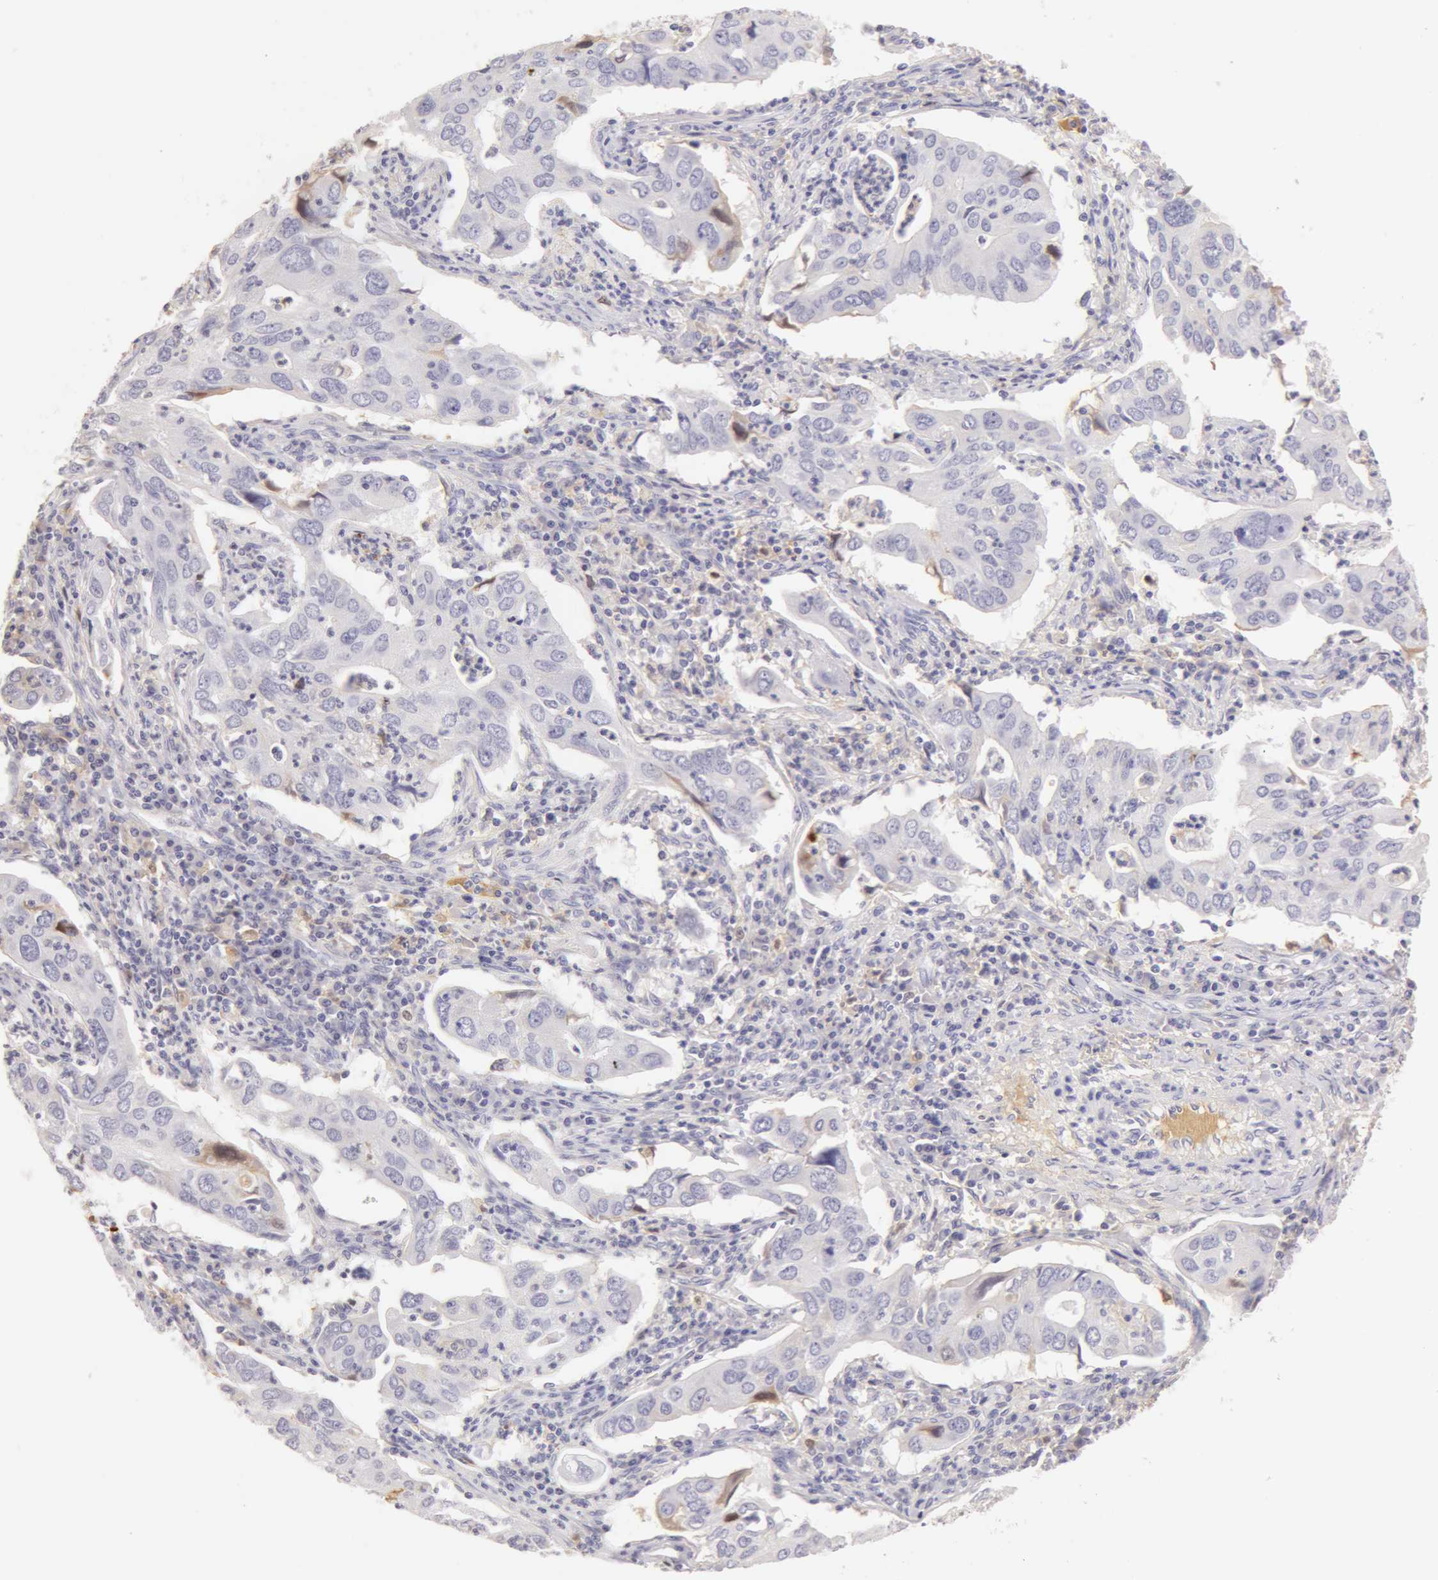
{"staining": {"intensity": "weak", "quantity": "<25%", "location": "cytoplasmic/membranous"}, "tissue": "lung cancer", "cell_type": "Tumor cells", "image_type": "cancer", "snomed": [{"axis": "morphology", "description": "Adenocarcinoma, NOS"}, {"axis": "topography", "description": "Lung"}], "caption": "Immunohistochemistry of human lung cancer (adenocarcinoma) displays no staining in tumor cells. (Brightfield microscopy of DAB immunohistochemistry at high magnification).", "gene": "AHSG", "patient": {"sex": "male", "age": 48}}